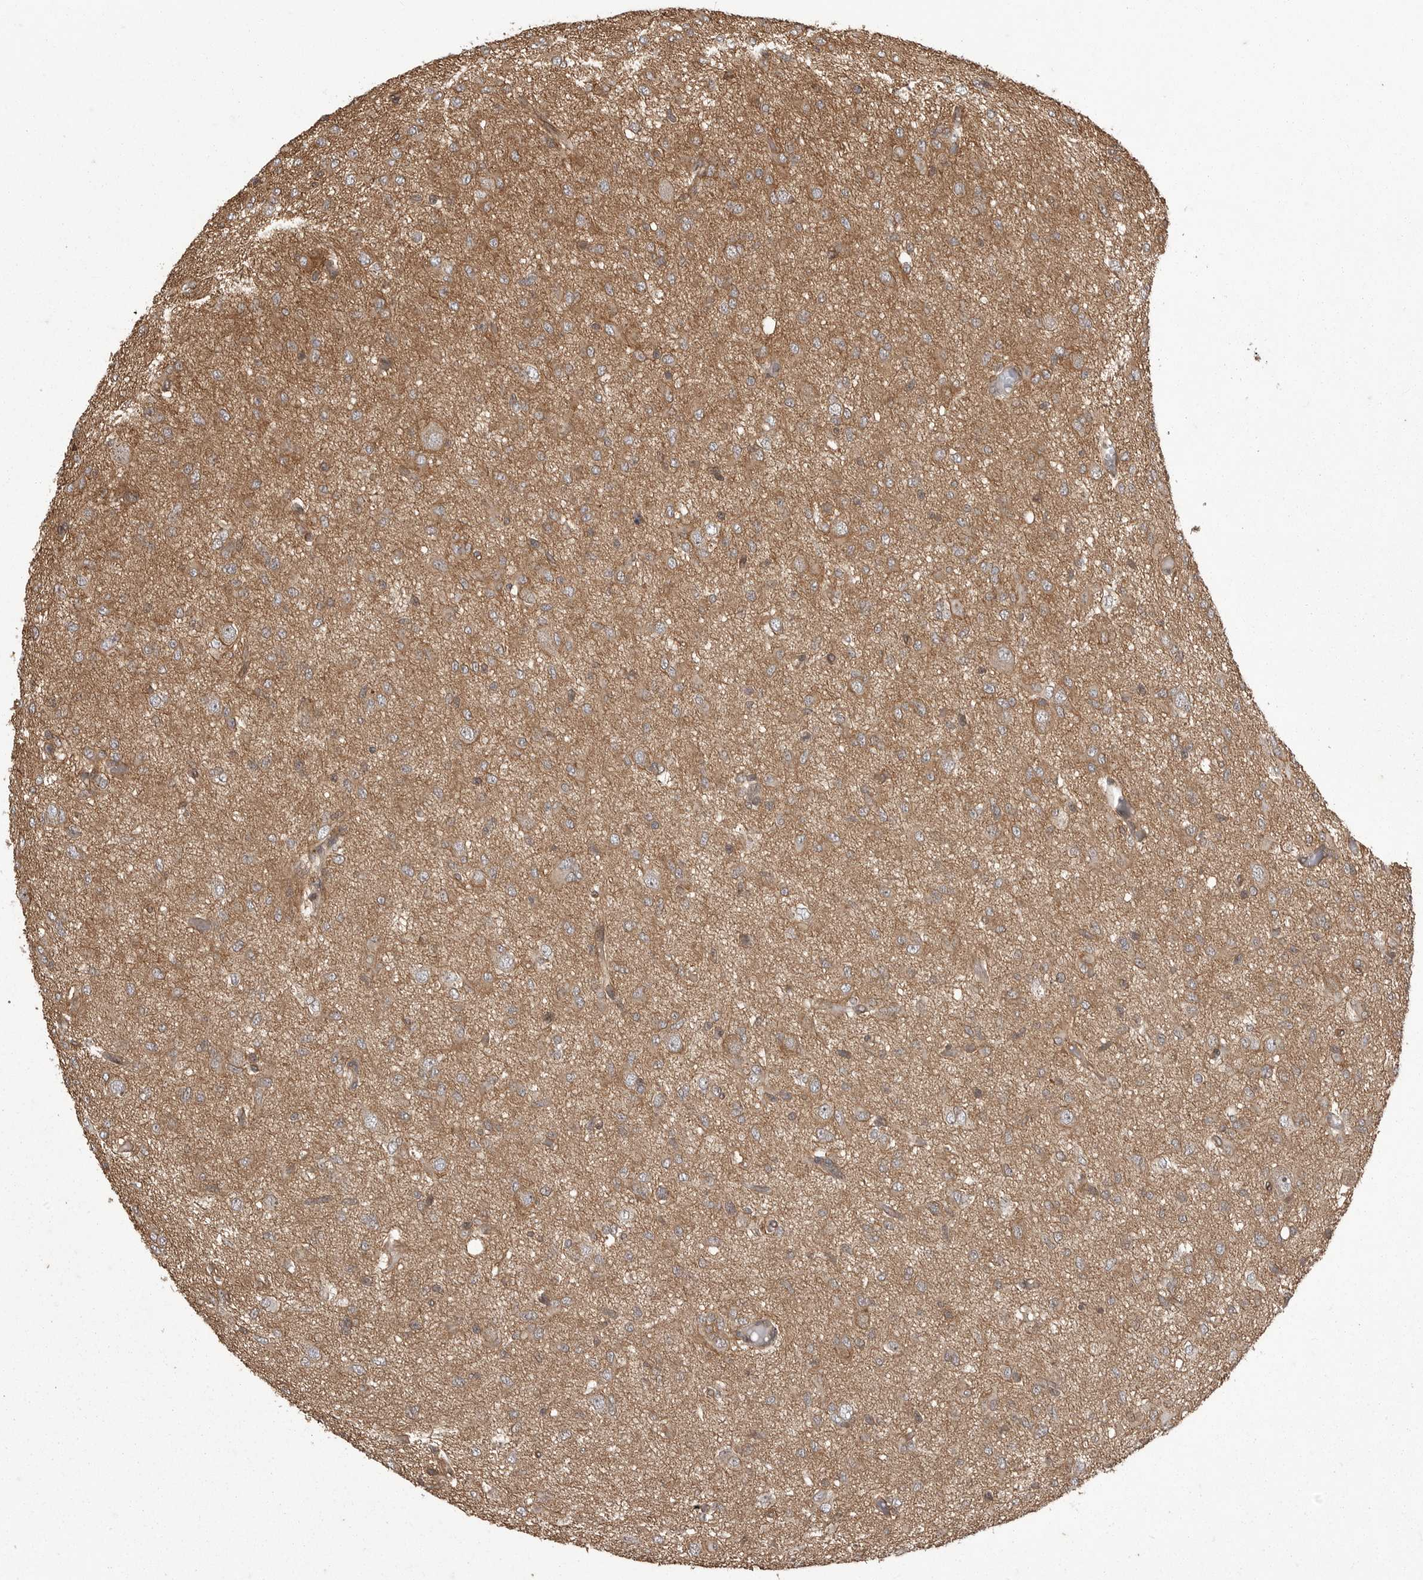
{"staining": {"intensity": "moderate", "quantity": ">75%", "location": "cytoplasmic/membranous"}, "tissue": "glioma", "cell_type": "Tumor cells", "image_type": "cancer", "snomed": [{"axis": "morphology", "description": "Glioma, malignant, High grade"}, {"axis": "topography", "description": "Brain"}], "caption": "Tumor cells show medium levels of moderate cytoplasmic/membranous staining in approximately >75% of cells in human glioma.", "gene": "DNAJC8", "patient": {"sex": "female", "age": 59}}